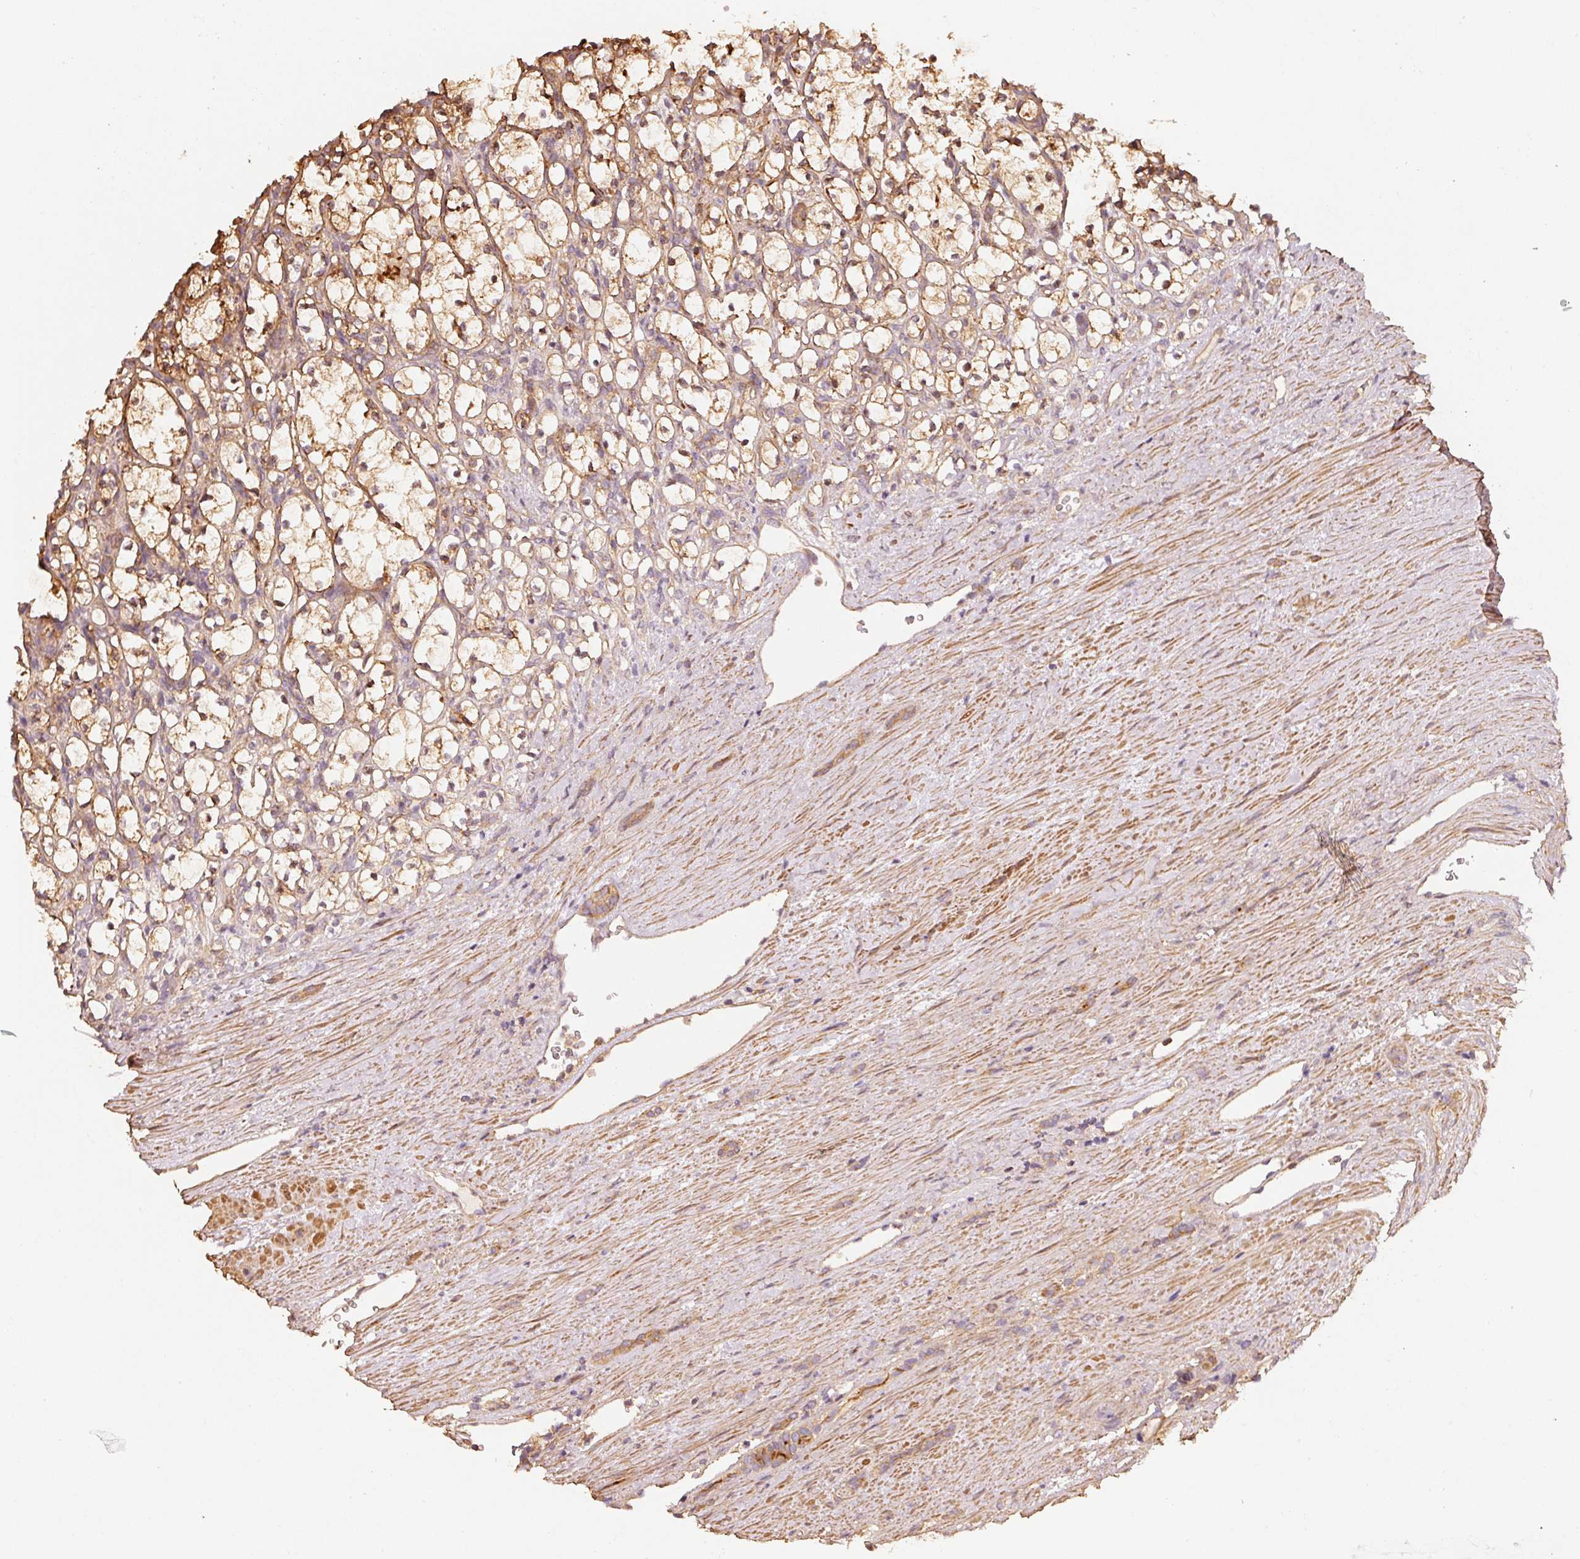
{"staining": {"intensity": "moderate", "quantity": ">75%", "location": "cytoplasmic/membranous"}, "tissue": "renal cancer", "cell_type": "Tumor cells", "image_type": "cancer", "snomed": [{"axis": "morphology", "description": "Adenocarcinoma, NOS"}, {"axis": "topography", "description": "Kidney"}], "caption": "Protein staining shows moderate cytoplasmic/membranous staining in approximately >75% of tumor cells in renal cancer.", "gene": "CEP95", "patient": {"sex": "female", "age": 69}}